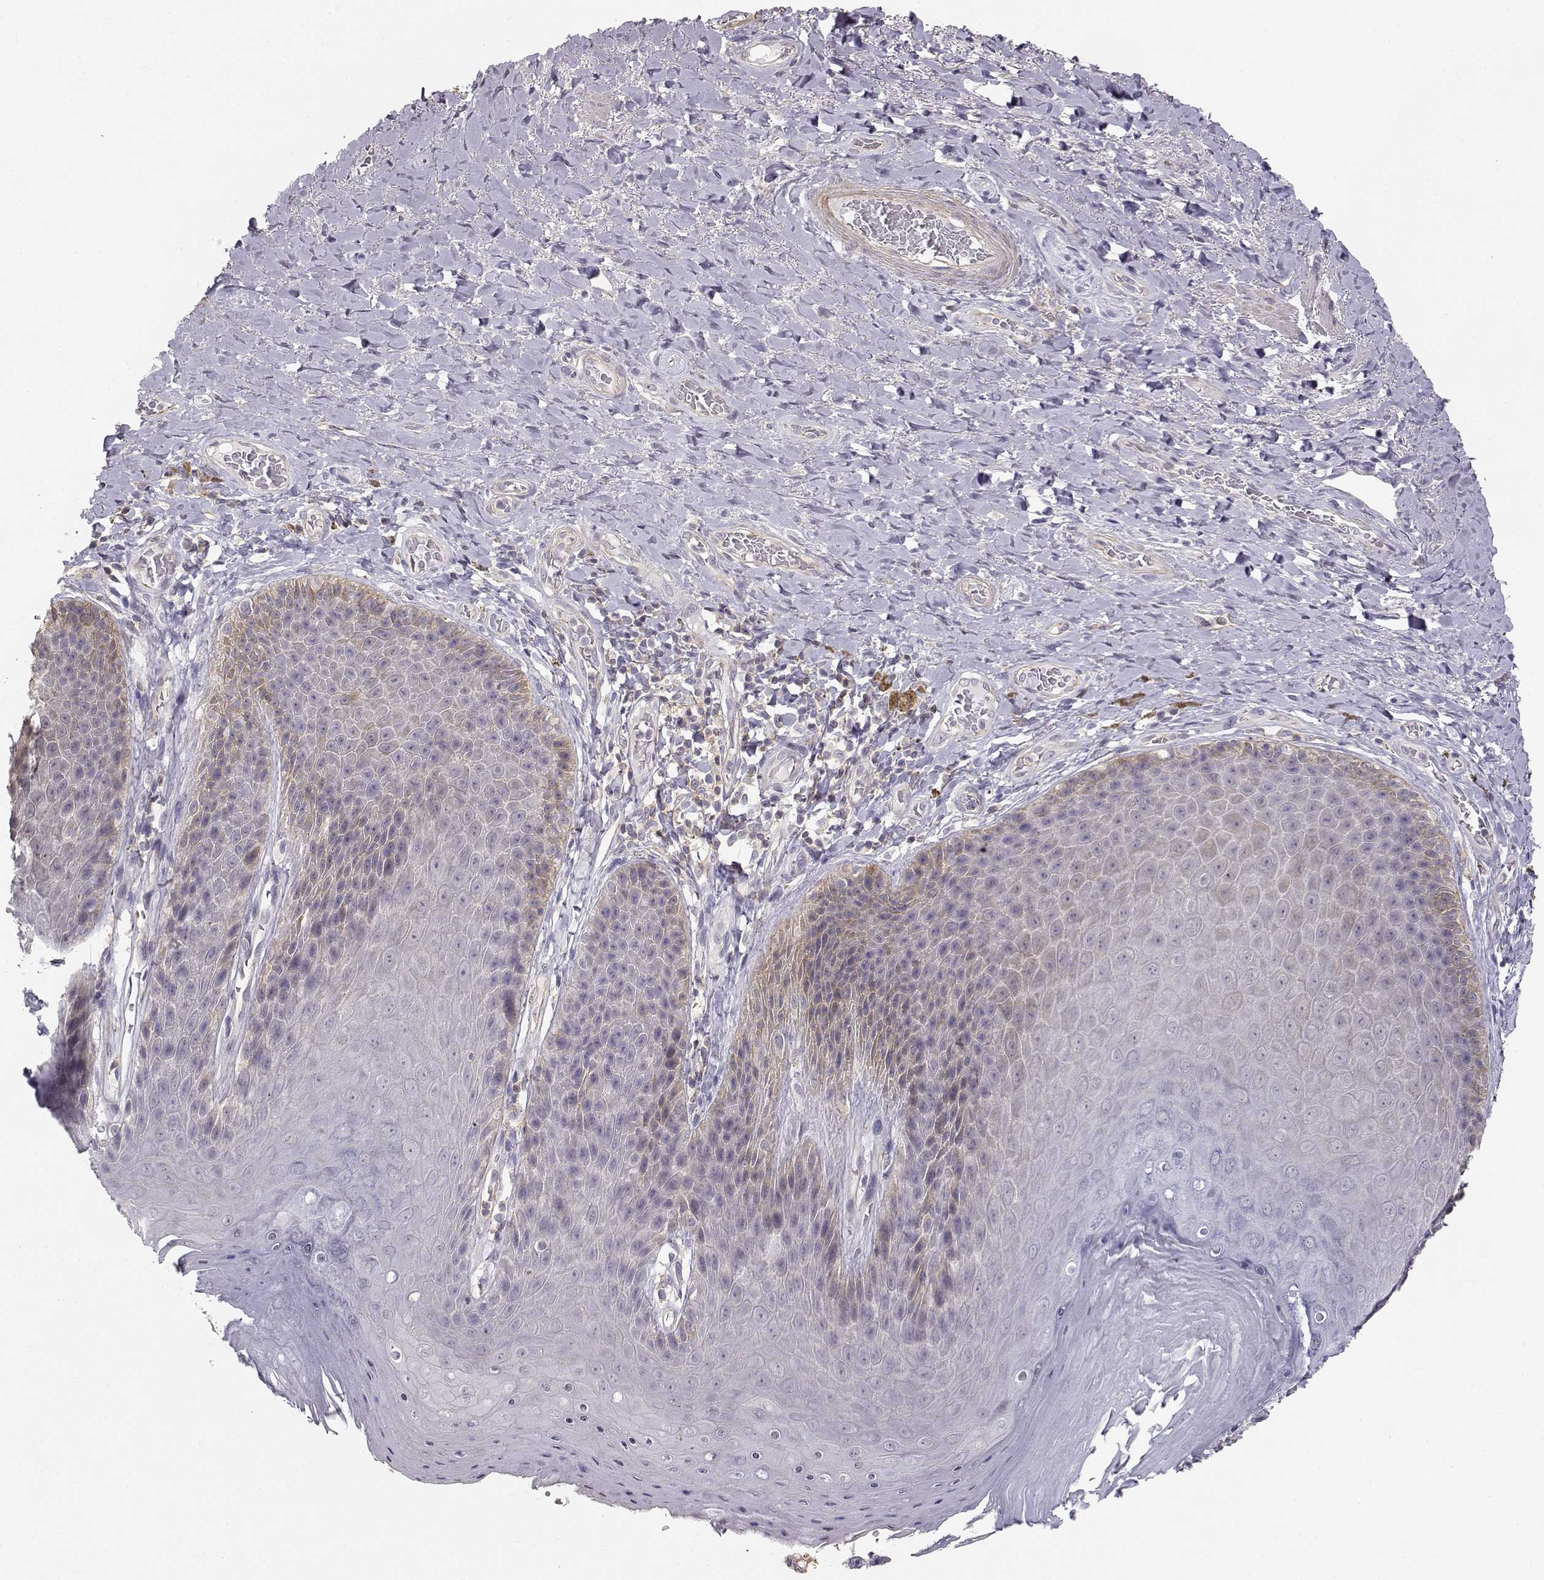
{"staining": {"intensity": "weak", "quantity": "<25%", "location": "cytoplasmic/membranous"}, "tissue": "skin", "cell_type": "Epidermal cells", "image_type": "normal", "snomed": [{"axis": "morphology", "description": "Normal tissue, NOS"}, {"axis": "topography", "description": "Skeletal muscle"}, {"axis": "topography", "description": "Anal"}, {"axis": "topography", "description": "Peripheral nerve tissue"}], "caption": "Photomicrograph shows no protein staining in epidermal cells of unremarkable skin.", "gene": "DAPL1", "patient": {"sex": "male", "age": 53}}